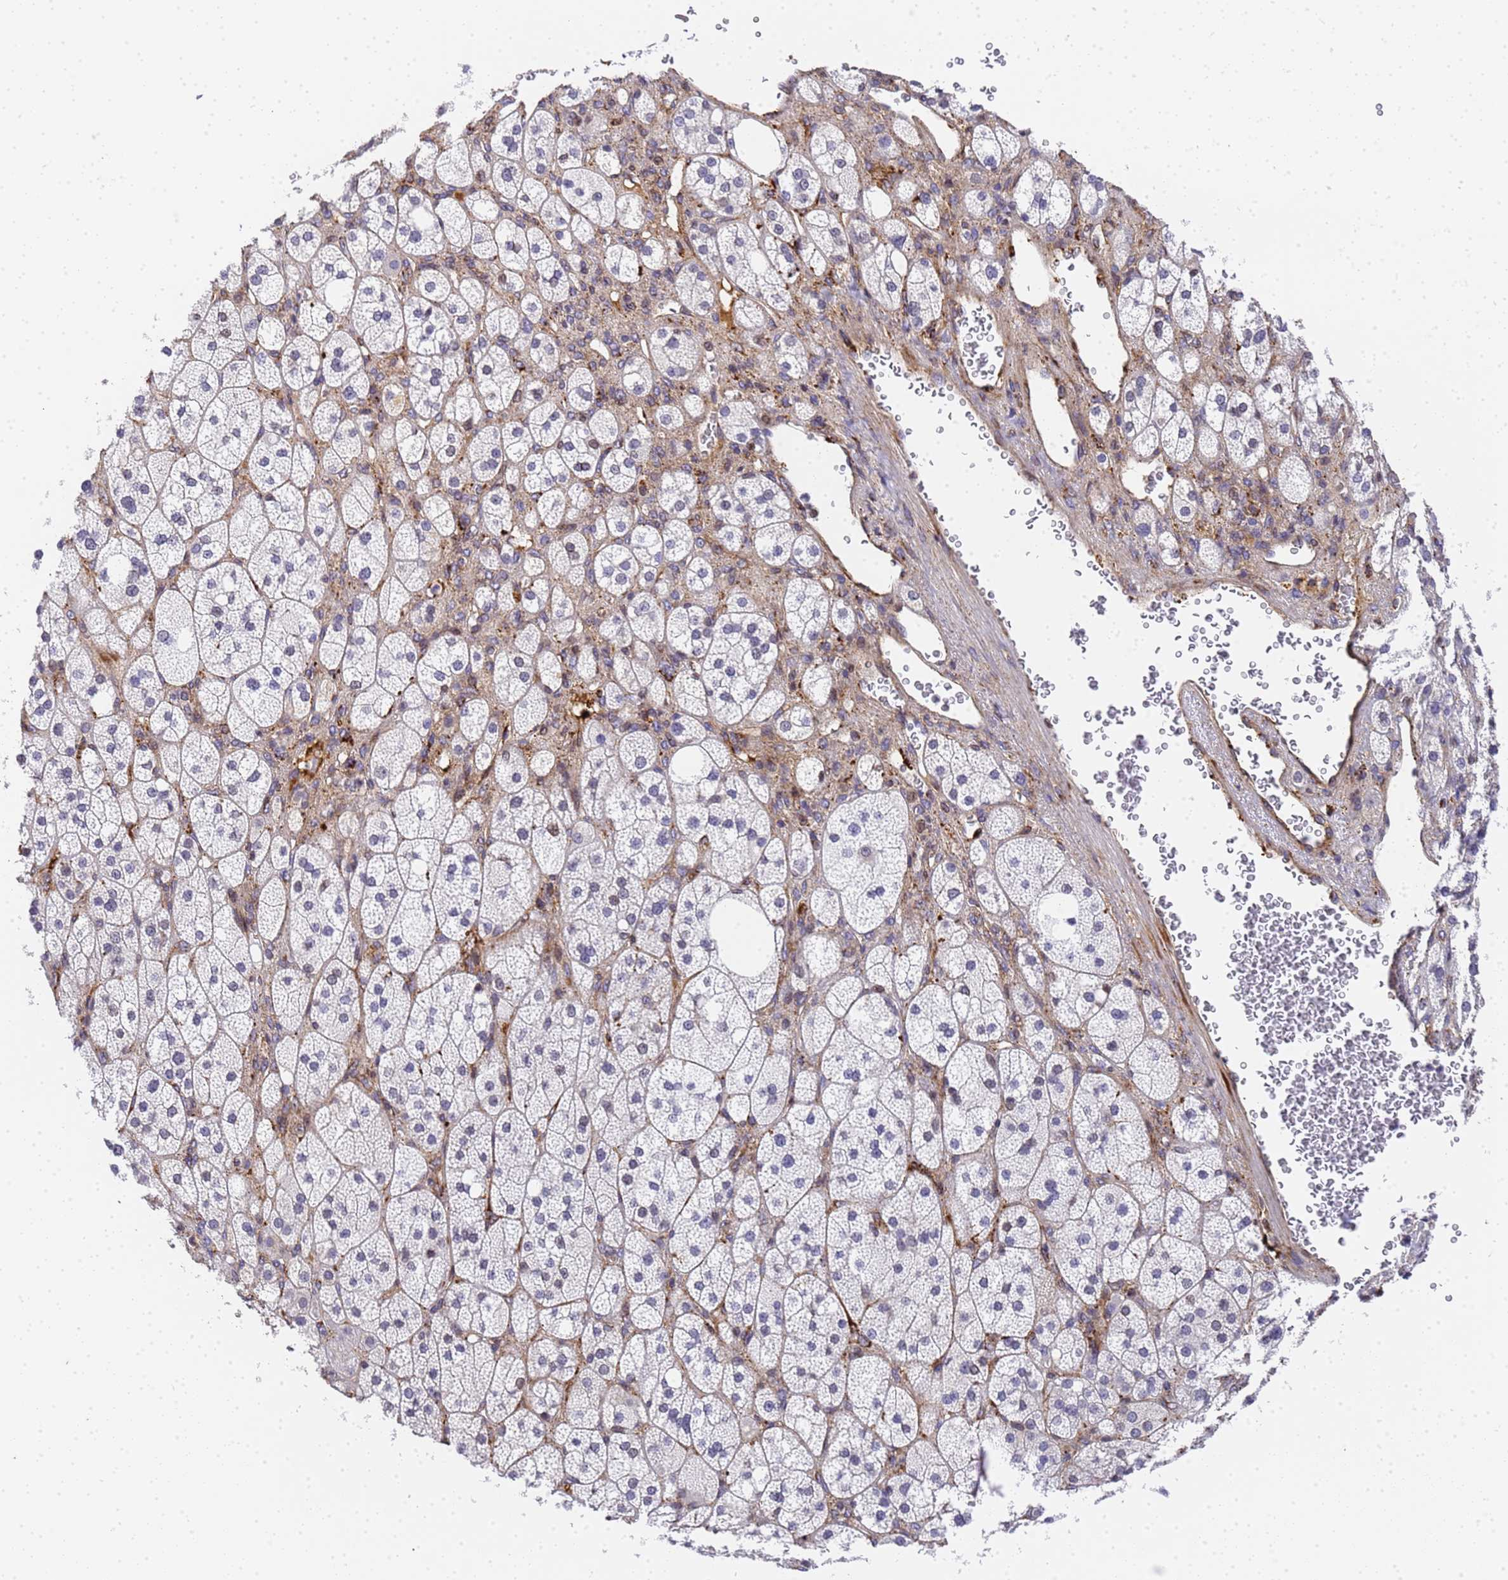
{"staining": {"intensity": "negative", "quantity": "none", "location": "none"}, "tissue": "adrenal gland", "cell_type": "Glandular cells", "image_type": "normal", "snomed": [{"axis": "morphology", "description": "Normal tissue, NOS"}, {"axis": "topography", "description": "Adrenal gland"}], "caption": "Histopathology image shows no protein positivity in glandular cells of benign adrenal gland.", "gene": "IGFBP7", "patient": {"sex": "male", "age": 61}}